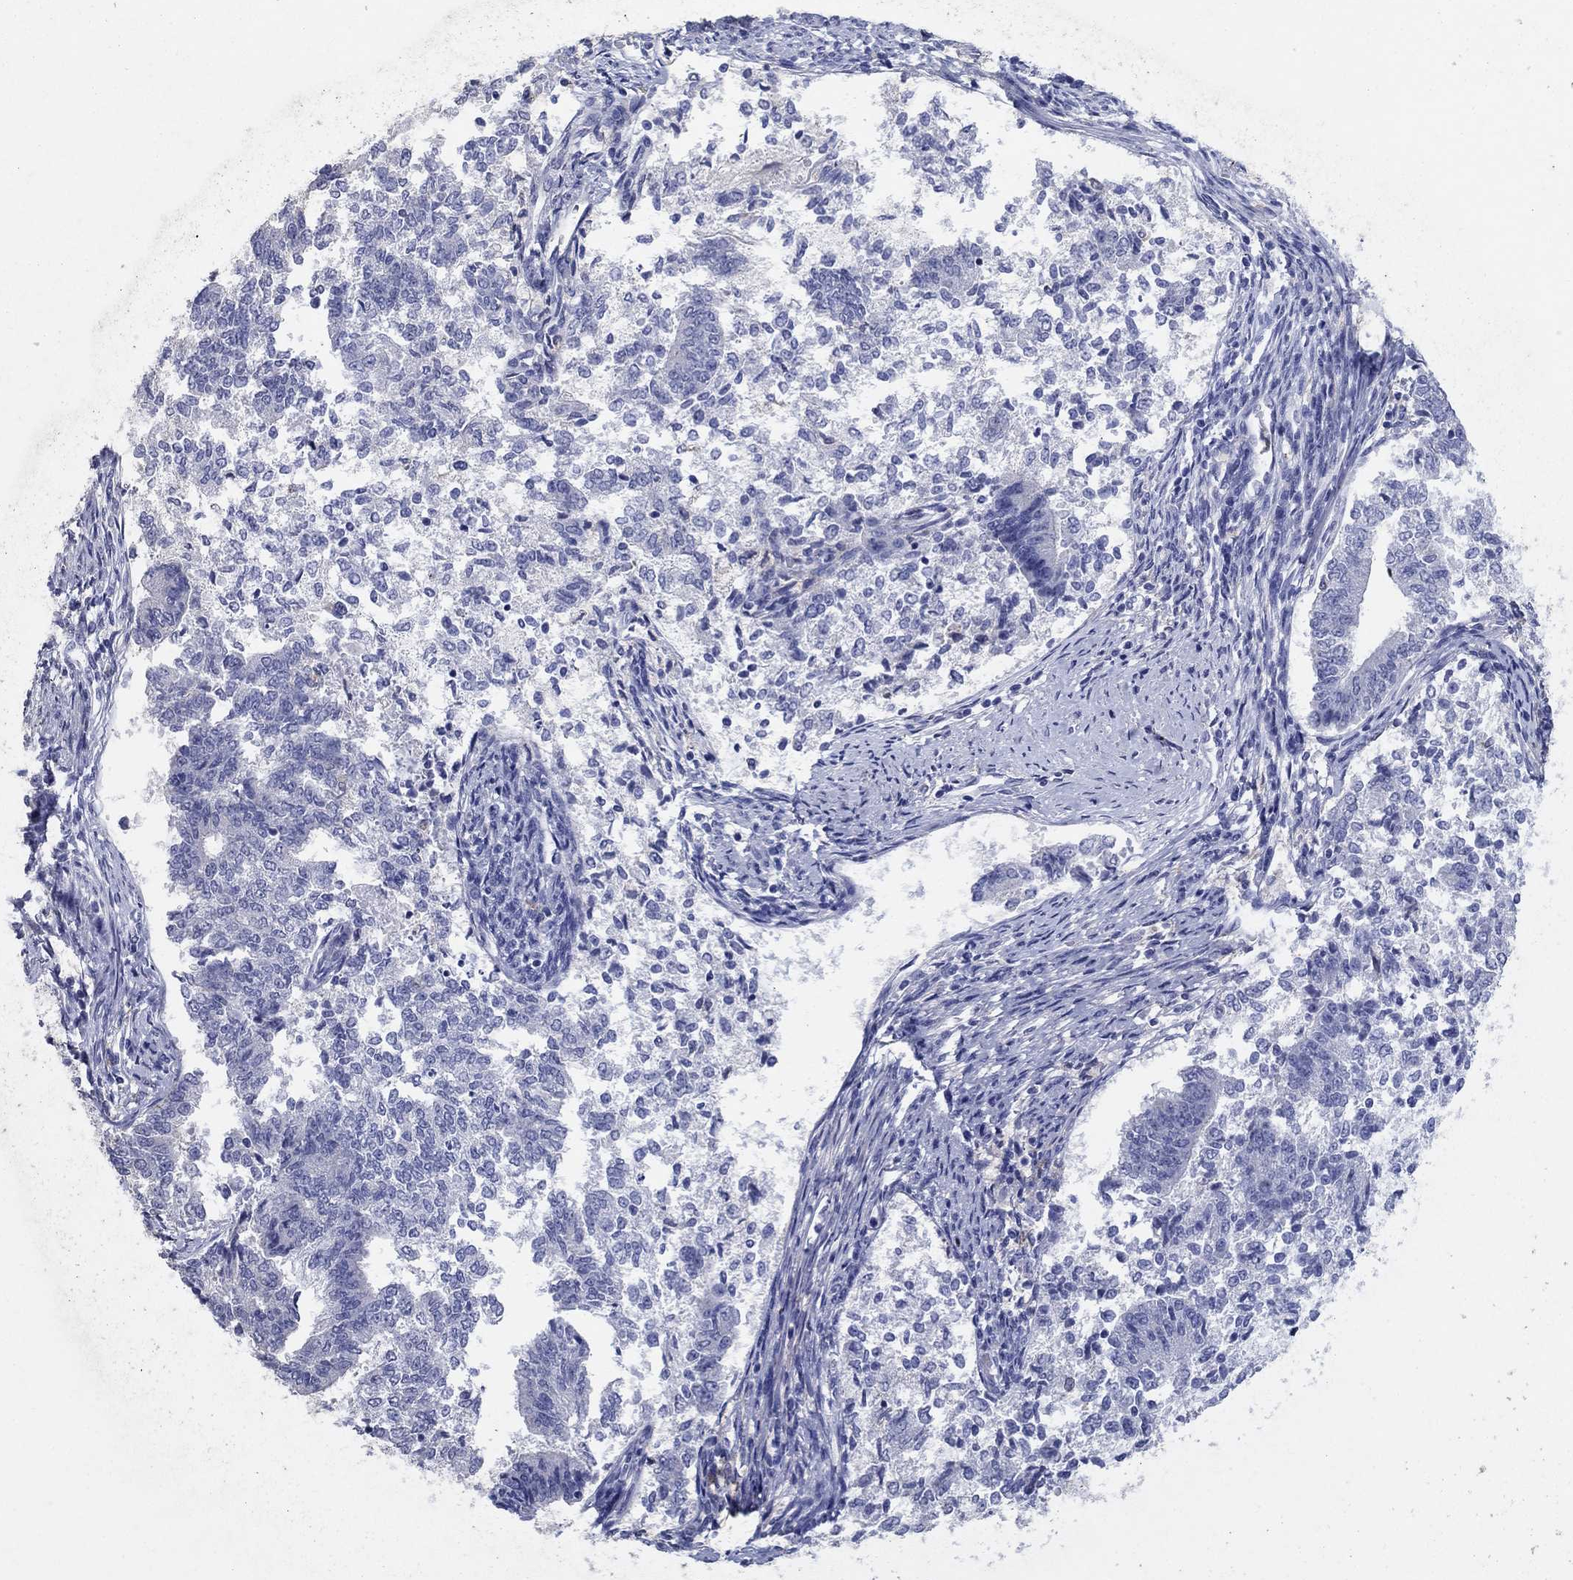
{"staining": {"intensity": "negative", "quantity": "none", "location": "none"}, "tissue": "endometrial cancer", "cell_type": "Tumor cells", "image_type": "cancer", "snomed": [{"axis": "morphology", "description": "Adenocarcinoma, NOS"}, {"axis": "topography", "description": "Endometrium"}], "caption": "DAB (3,3'-diaminobenzidine) immunohistochemical staining of endometrial cancer exhibits no significant expression in tumor cells.", "gene": "HDC", "patient": {"sex": "female", "age": 65}}